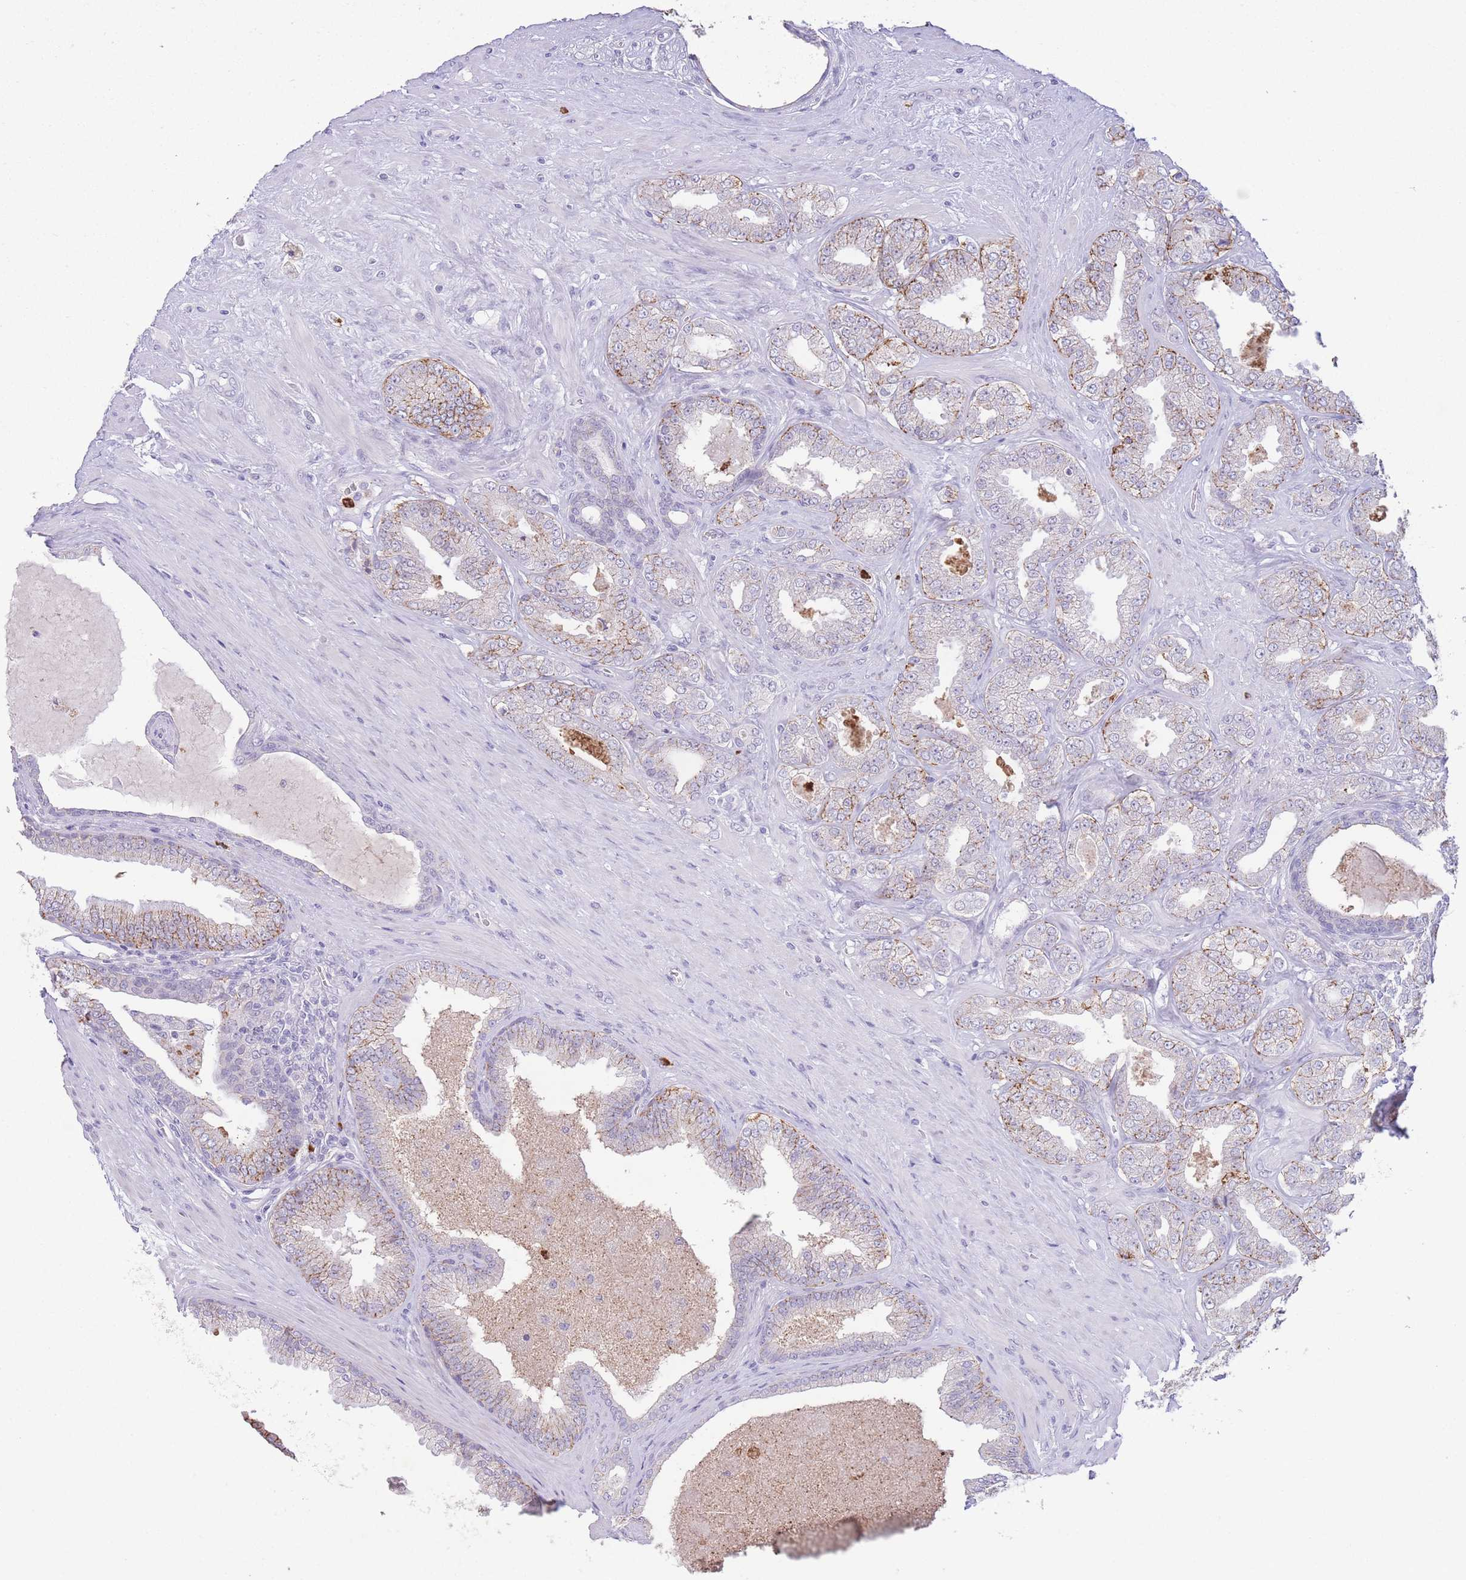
{"staining": {"intensity": "moderate", "quantity": "<25%", "location": "cytoplasmic/membranous"}, "tissue": "prostate cancer", "cell_type": "Tumor cells", "image_type": "cancer", "snomed": [{"axis": "morphology", "description": "Adenocarcinoma, Low grade"}, {"axis": "topography", "description": "Prostate"}], "caption": "Protein positivity by immunohistochemistry reveals moderate cytoplasmic/membranous expression in about <25% of tumor cells in prostate cancer (adenocarcinoma (low-grade)).", "gene": "LCLAT1", "patient": {"sex": "male", "age": 63}}